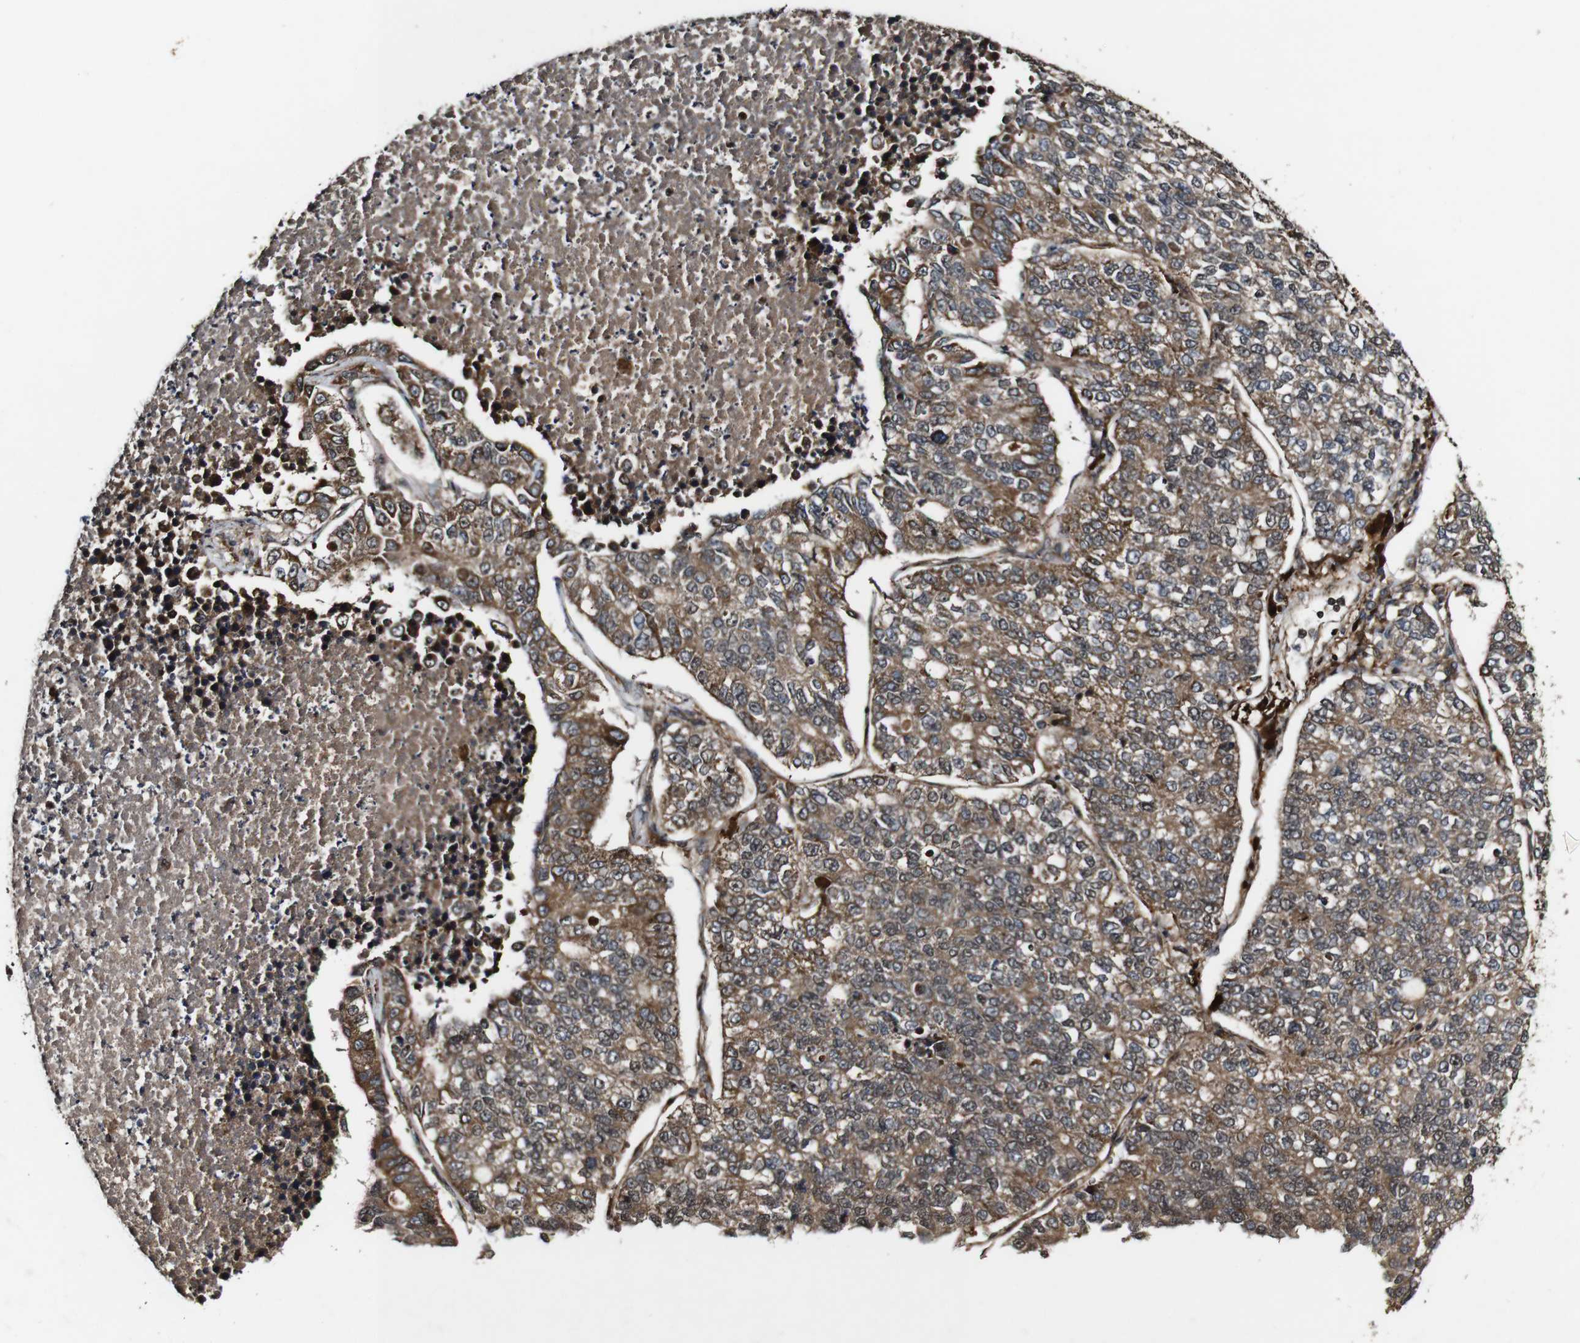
{"staining": {"intensity": "moderate", "quantity": ">75%", "location": "cytoplasmic/membranous"}, "tissue": "lung cancer", "cell_type": "Tumor cells", "image_type": "cancer", "snomed": [{"axis": "morphology", "description": "Adenocarcinoma, NOS"}, {"axis": "topography", "description": "Lung"}], "caption": "About >75% of tumor cells in adenocarcinoma (lung) reveal moderate cytoplasmic/membranous protein staining as visualized by brown immunohistochemical staining.", "gene": "BTN3A3", "patient": {"sex": "male", "age": 48}}